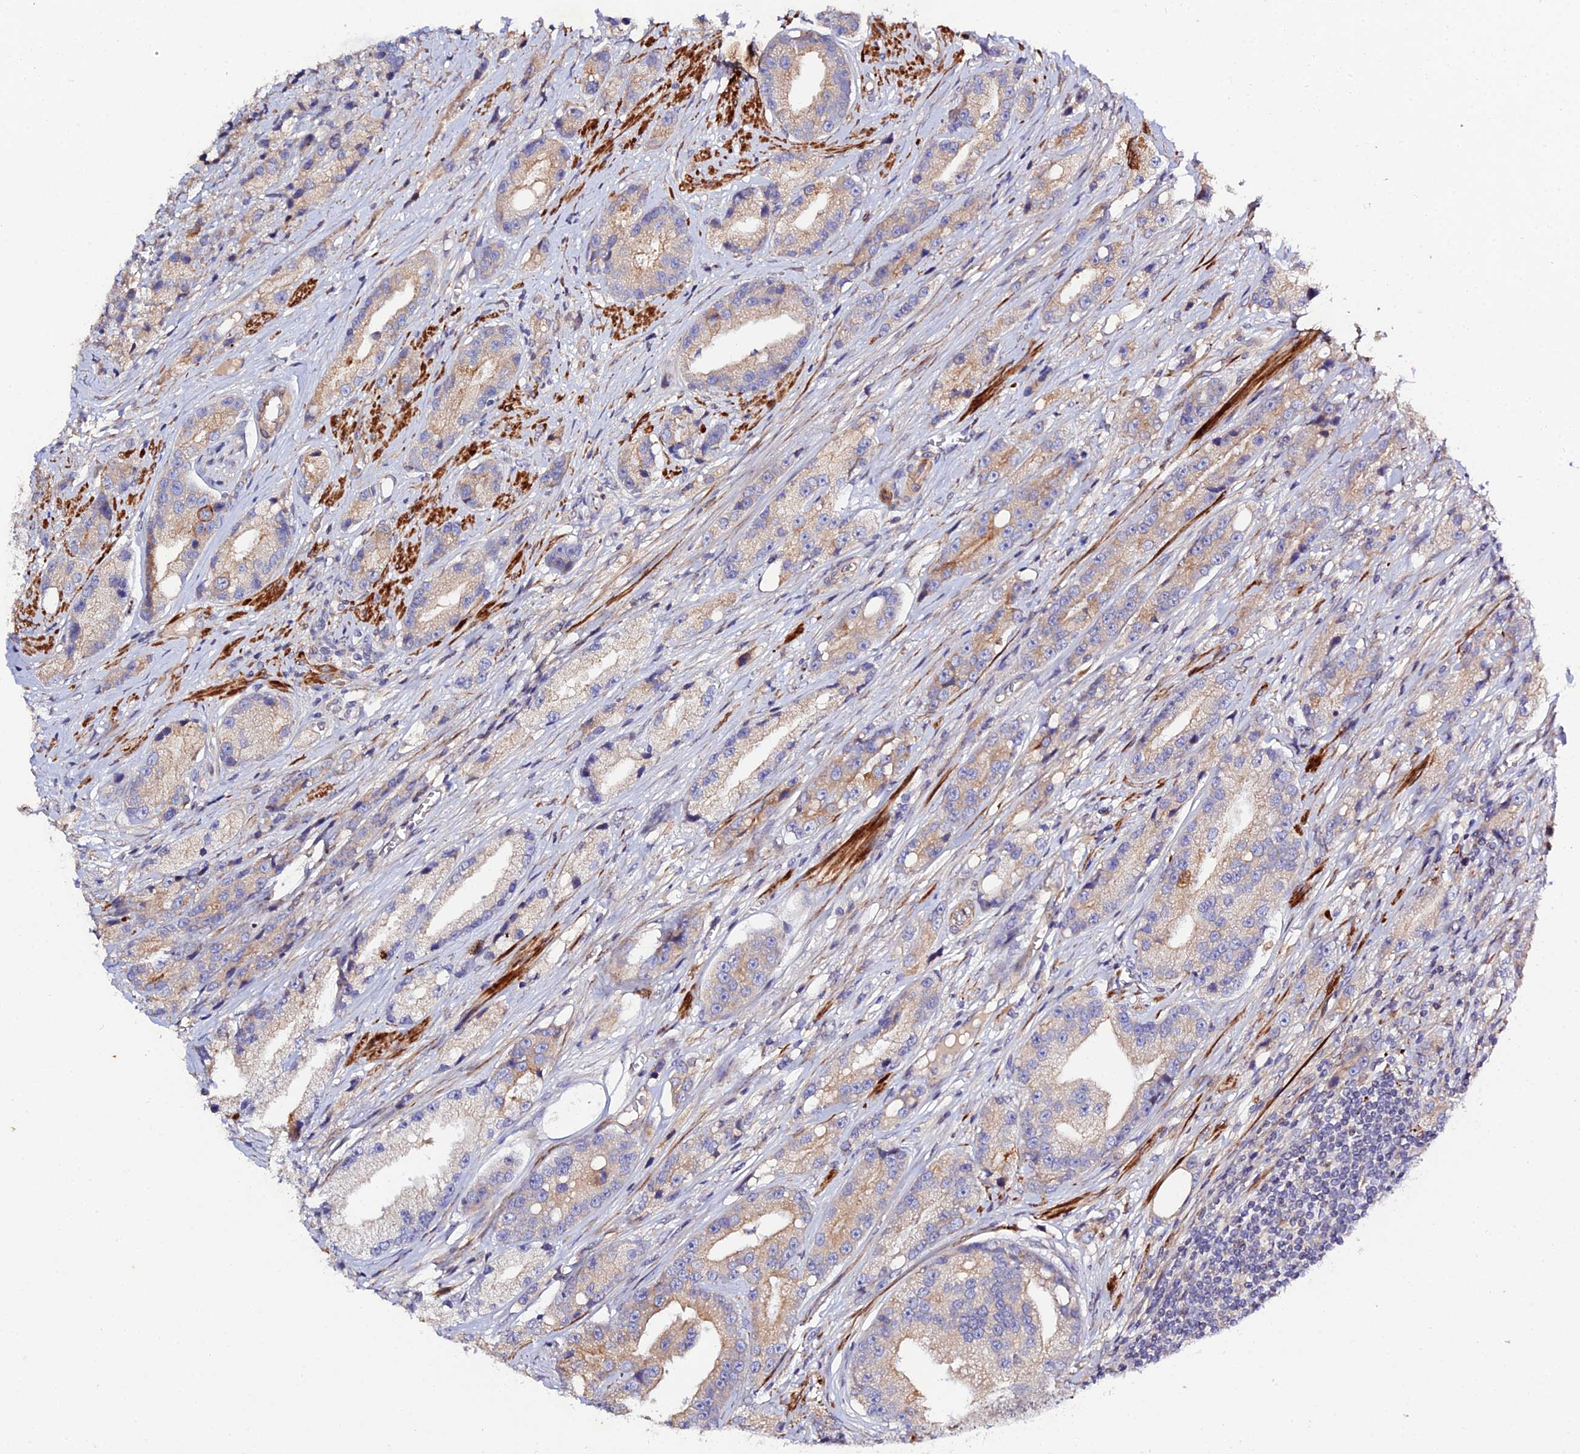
{"staining": {"intensity": "weak", "quantity": "25%-75%", "location": "cytoplasmic/membranous"}, "tissue": "prostate cancer", "cell_type": "Tumor cells", "image_type": "cancer", "snomed": [{"axis": "morphology", "description": "Adenocarcinoma, High grade"}, {"axis": "topography", "description": "Prostate"}], "caption": "IHC staining of prostate cancer (adenocarcinoma (high-grade)), which displays low levels of weak cytoplasmic/membranous expression in approximately 25%-75% of tumor cells indicating weak cytoplasmic/membranous protein staining. The staining was performed using DAB (brown) for protein detection and nuclei were counterstained in hematoxylin (blue).", "gene": "ARL6IP1", "patient": {"sex": "male", "age": 74}}